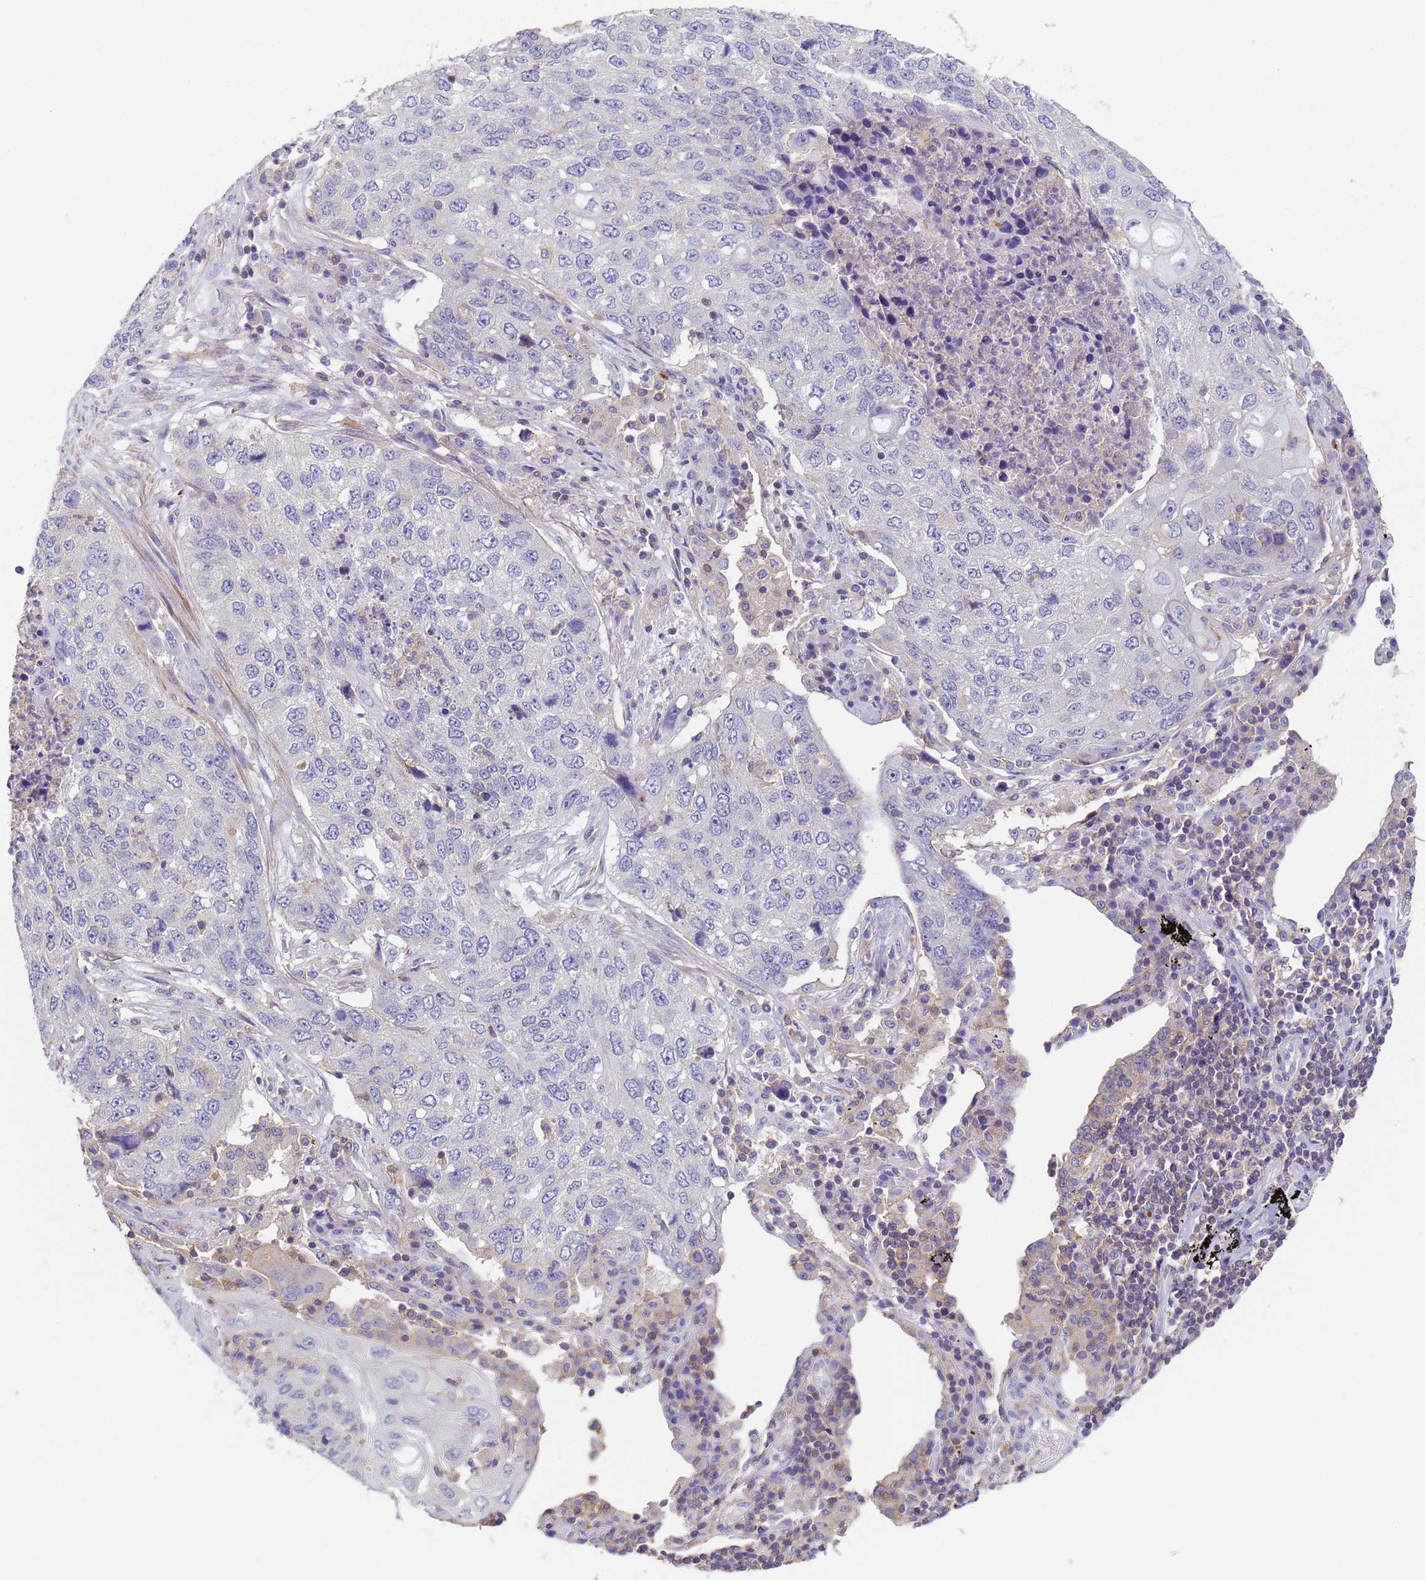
{"staining": {"intensity": "negative", "quantity": "none", "location": "none"}, "tissue": "lung cancer", "cell_type": "Tumor cells", "image_type": "cancer", "snomed": [{"axis": "morphology", "description": "Squamous cell carcinoma, NOS"}, {"axis": "topography", "description": "Lung"}], "caption": "Tumor cells show no significant protein expression in lung cancer (squamous cell carcinoma). (Stains: DAB (3,3'-diaminobenzidine) immunohistochemistry (IHC) with hematoxylin counter stain, Microscopy: brightfield microscopy at high magnification).", "gene": "KLHL13", "patient": {"sex": "female", "age": 63}}